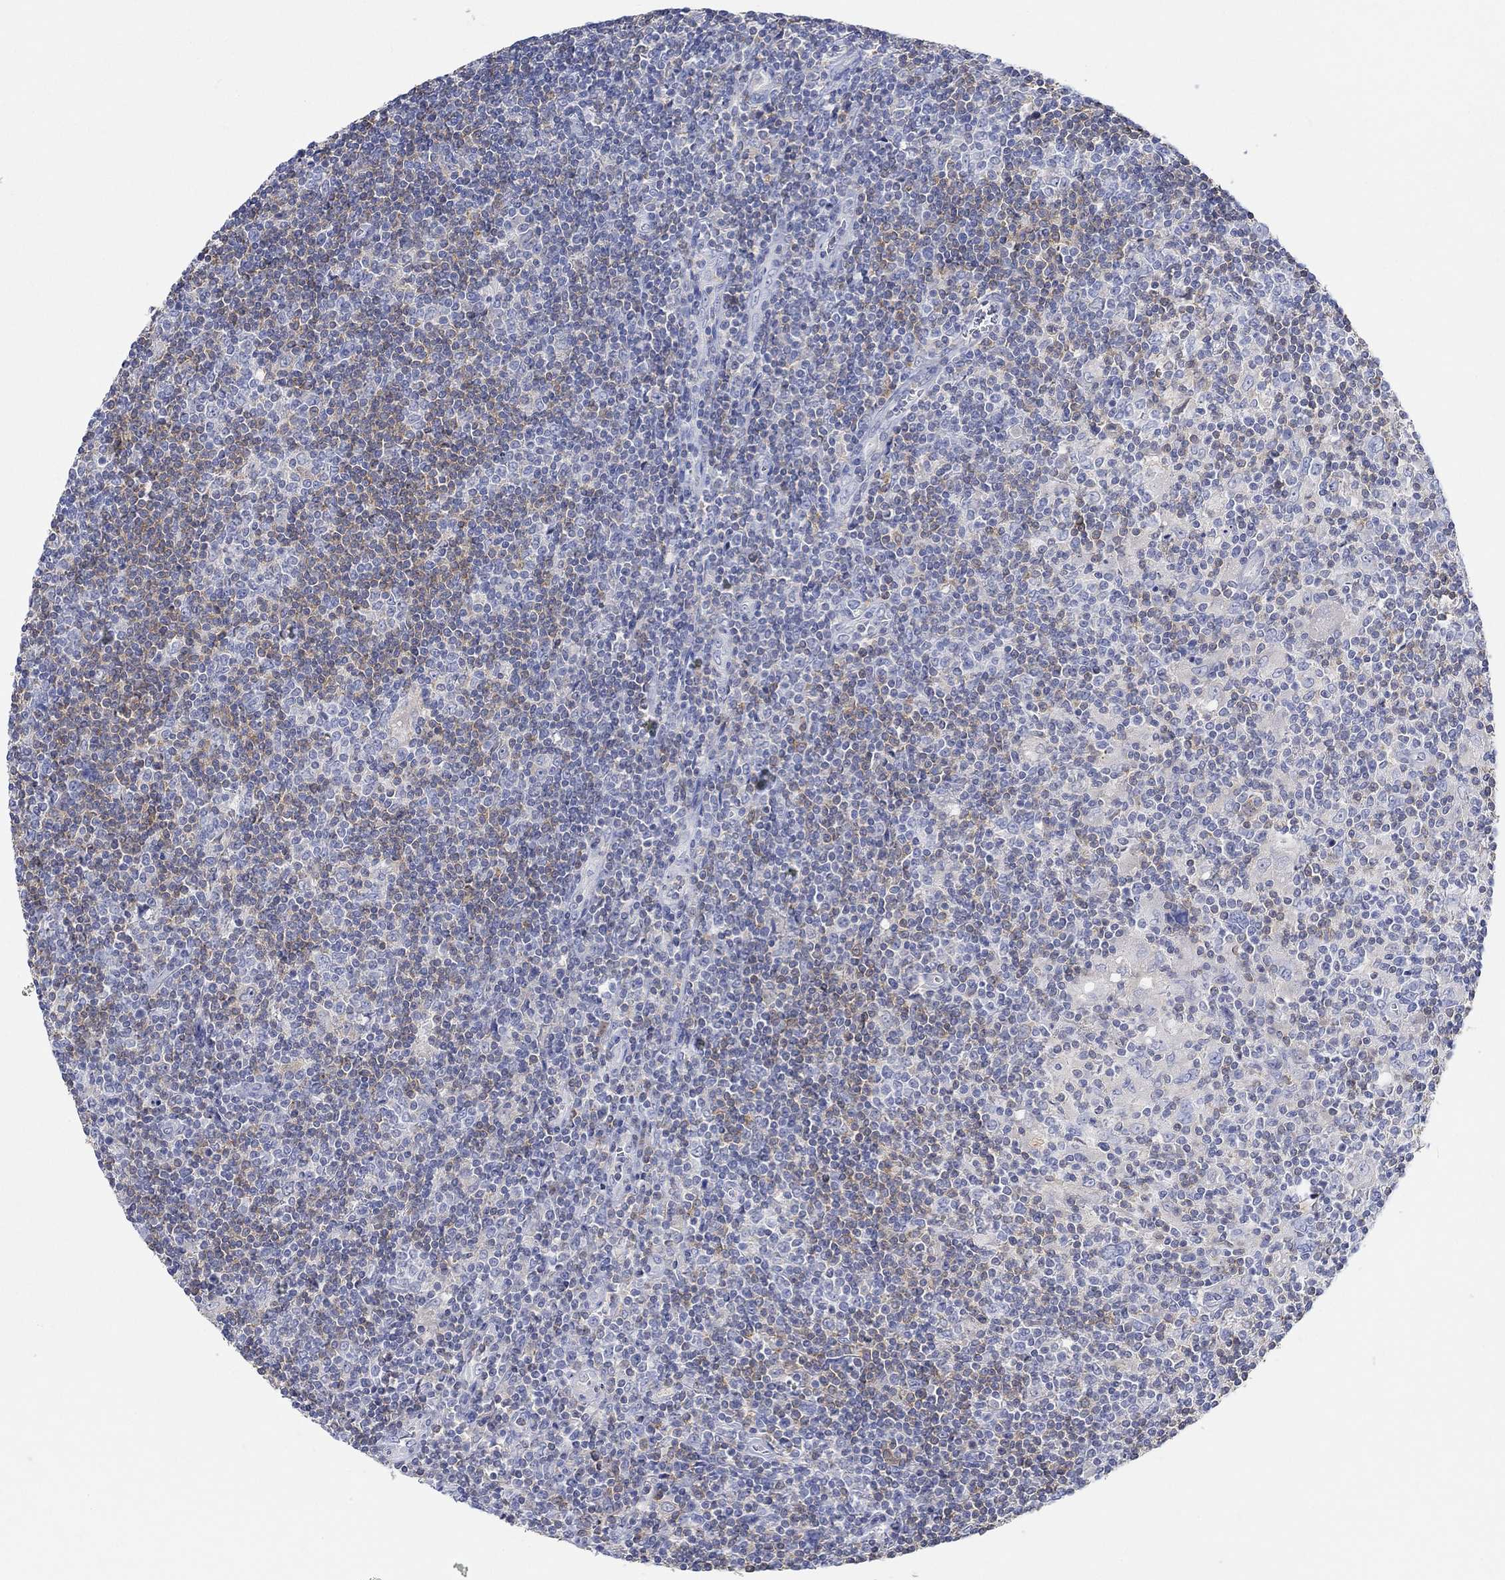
{"staining": {"intensity": "negative", "quantity": "none", "location": "none"}, "tissue": "lymphoma", "cell_type": "Tumor cells", "image_type": "cancer", "snomed": [{"axis": "morphology", "description": "Hodgkin's disease, NOS"}, {"axis": "topography", "description": "Lymph node"}], "caption": "A high-resolution micrograph shows immunohistochemistry staining of lymphoma, which demonstrates no significant expression in tumor cells.", "gene": "GCM1", "patient": {"sex": "male", "age": 40}}